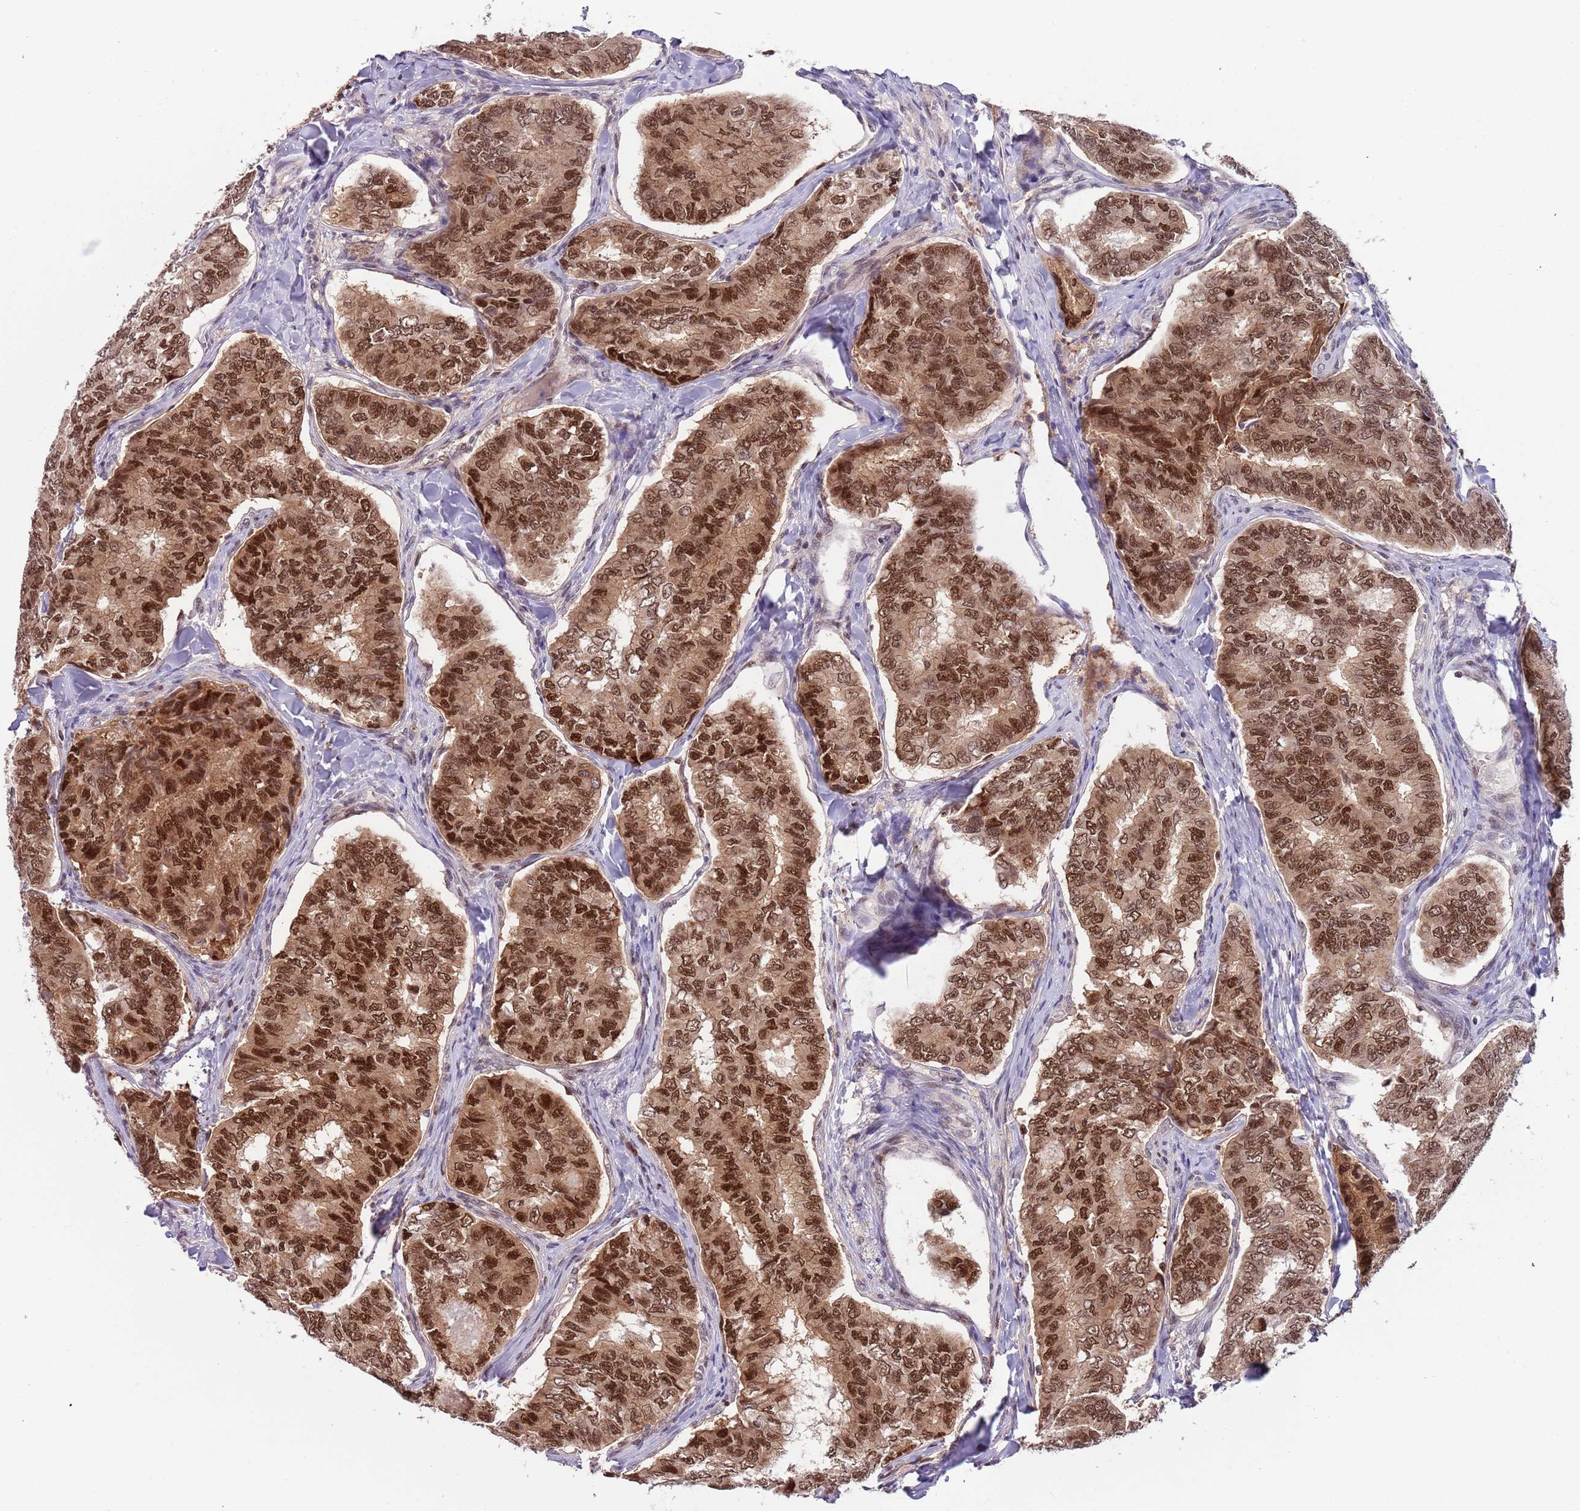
{"staining": {"intensity": "moderate", "quantity": ">75%", "location": "cytoplasmic/membranous,nuclear"}, "tissue": "thyroid cancer", "cell_type": "Tumor cells", "image_type": "cancer", "snomed": [{"axis": "morphology", "description": "Papillary adenocarcinoma, NOS"}, {"axis": "topography", "description": "Thyroid gland"}], "caption": "Immunohistochemistry (IHC) staining of thyroid cancer (papillary adenocarcinoma), which displays medium levels of moderate cytoplasmic/membranous and nuclear expression in approximately >75% of tumor cells indicating moderate cytoplasmic/membranous and nuclear protein expression. The staining was performed using DAB (brown) for protein detection and nuclei were counterstained in hematoxylin (blue).", "gene": "RMND5B", "patient": {"sex": "female", "age": 35}}